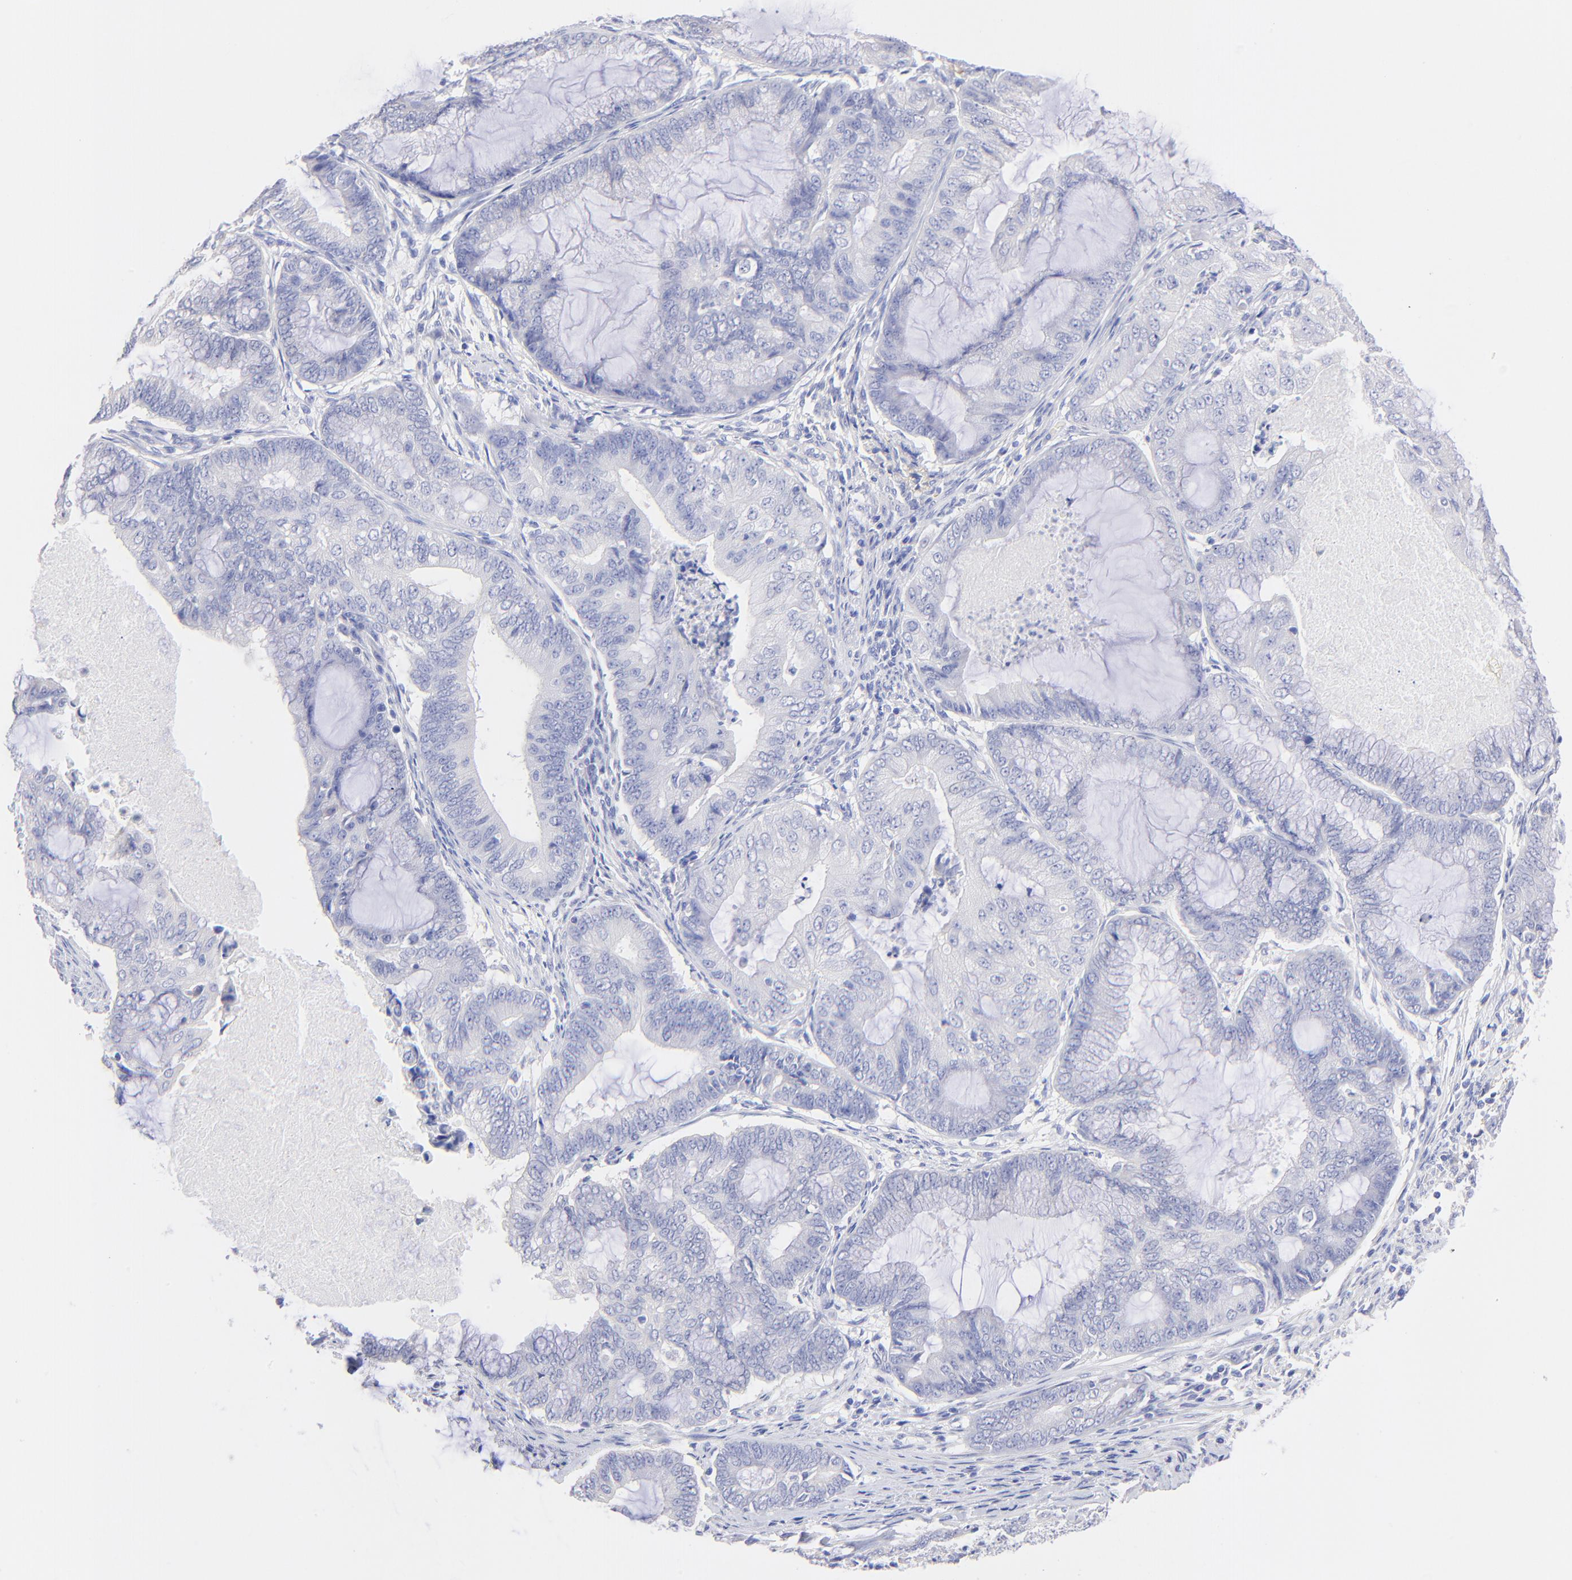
{"staining": {"intensity": "negative", "quantity": "none", "location": "none"}, "tissue": "endometrial cancer", "cell_type": "Tumor cells", "image_type": "cancer", "snomed": [{"axis": "morphology", "description": "Adenocarcinoma, NOS"}, {"axis": "topography", "description": "Endometrium"}], "caption": "Human endometrial cancer (adenocarcinoma) stained for a protein using immunohistochemistry shows no positivity in tumor cells.", "gene": "RAB3A", "patient": {"sex": "female", "age": 63}}